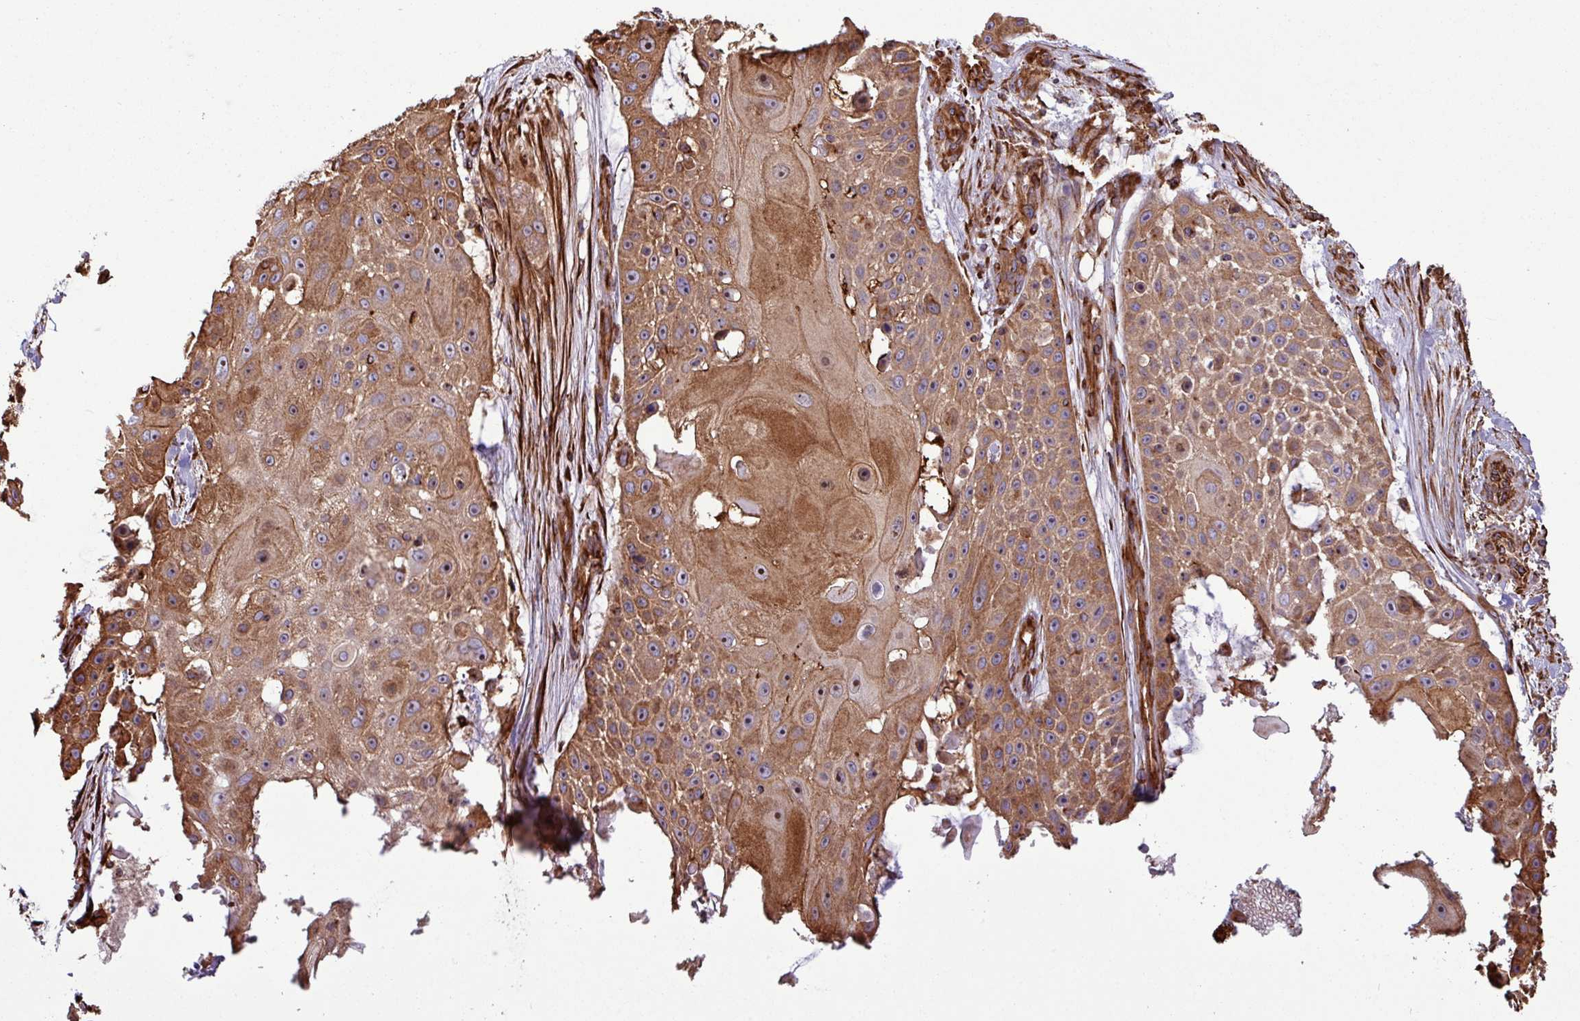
{"staining": {"intensity": "strong", "quantity": ">75%", "location": "cytoplasmic/membranous,nuclear"}, "tissue": "skin cancer", "cell_type": "Tumor cells", "image_type": "cancer", "snomed": [{"axis": "morphology", "description": "Squamous cell carcinoma, NOS"}, {"axis": "topography", "description": "Skin"}], "caption": "This micrograph exhibits immunohistochemistry (IHC) staining of human squamous cell carcinoma (skin), with high strong cytoplasmic/membranous and nuclear expression in about >75% of tumor cells.", "gene": "ZNF300", "patient": {"sex": "female", "age": 86}}